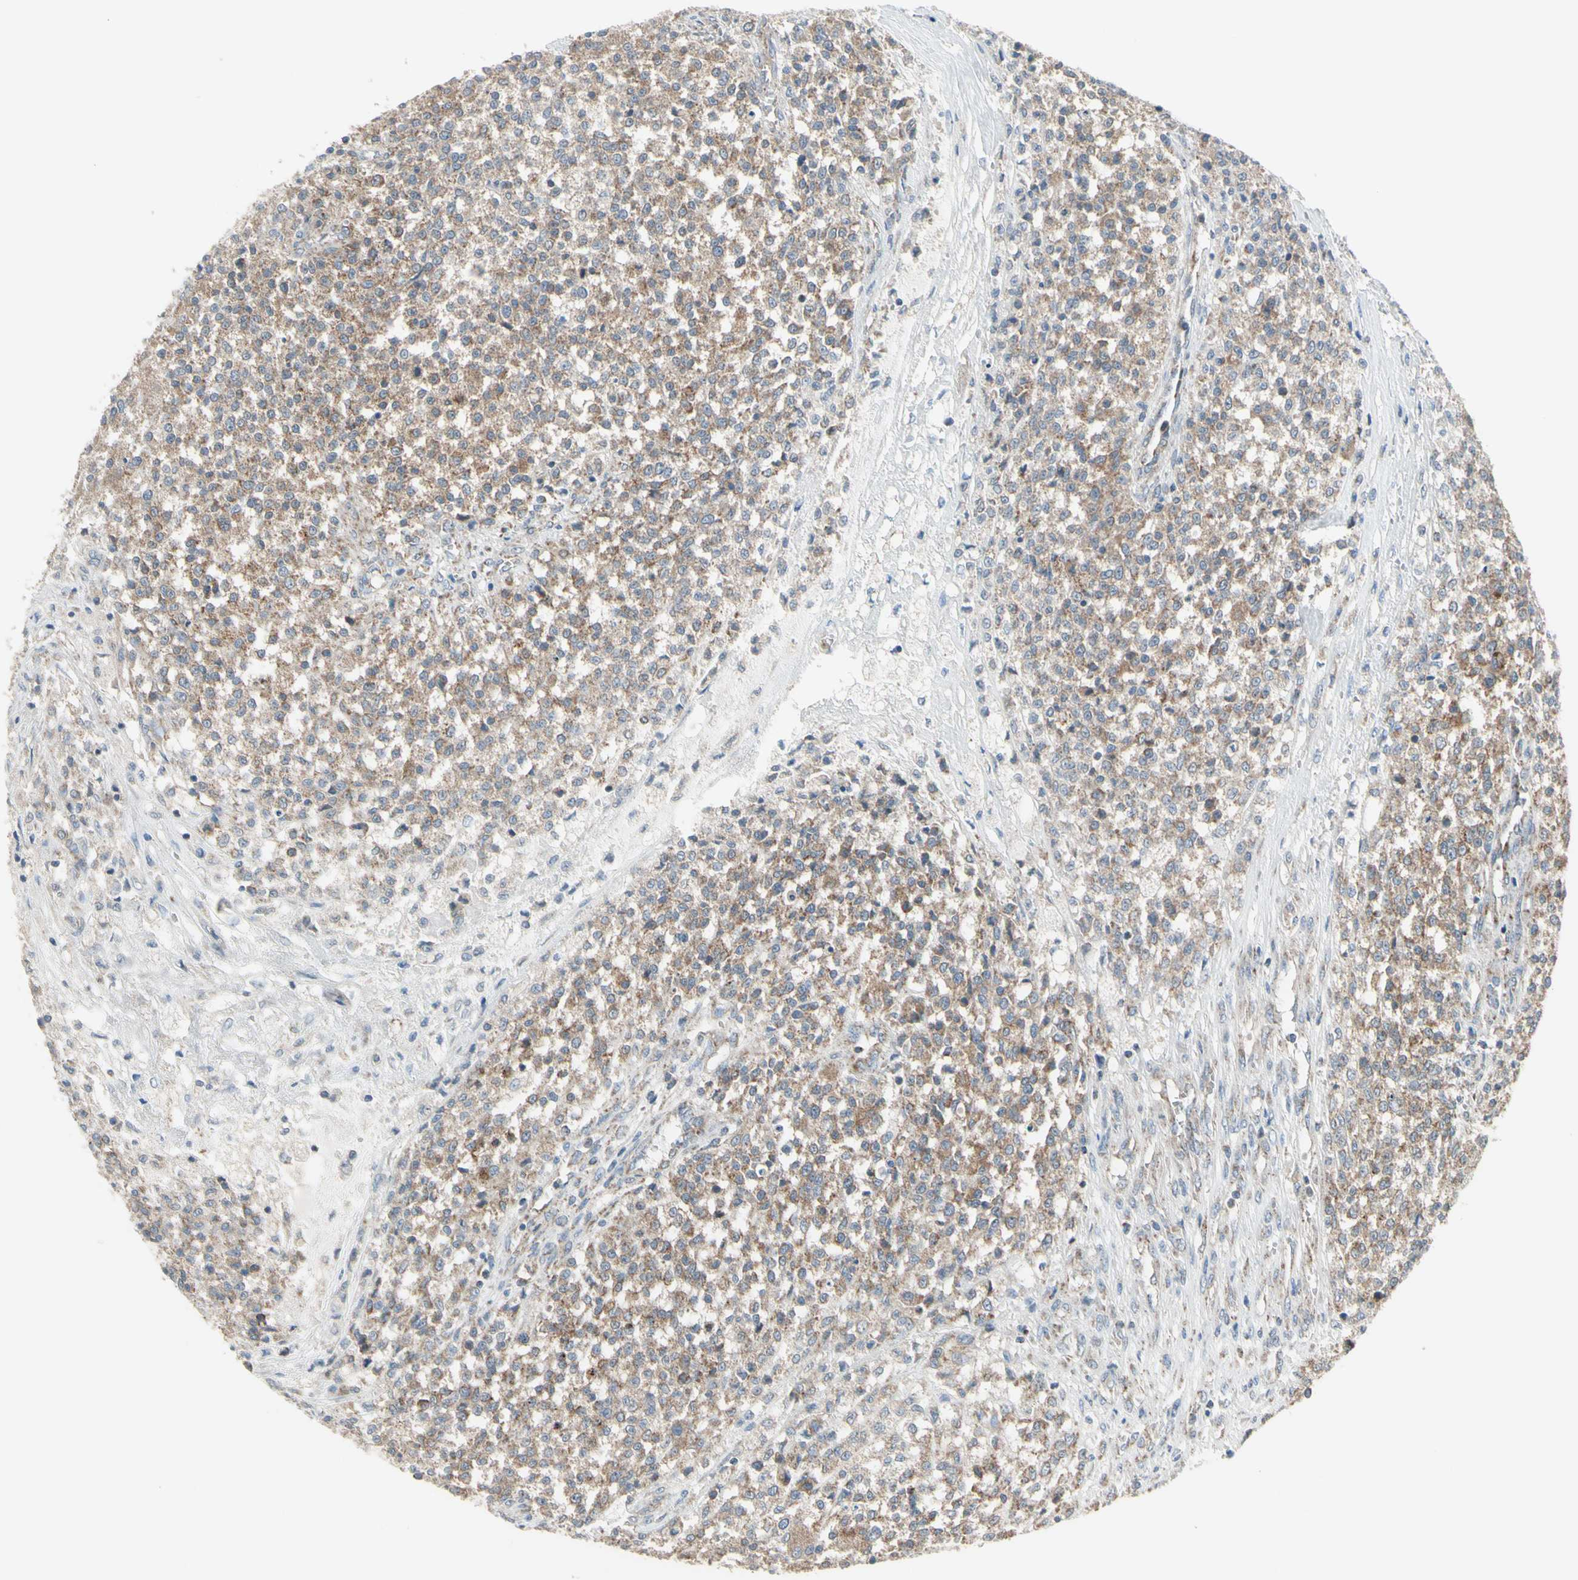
{"staining": {"intensity": "weak", "quantity": ">75%", "location": "cytoplasmic/membranous"}, "tissue": "testis cancer", "cell_type": "Tumor cells", "image_type": "cancer", "snomed": [{"axis": "morphology", "description": "Seminoma, NOS"}, {"axis": "topography", "description": "Testis"}], "caption": "The image displays immunohistochemical staining of testis cancer. There is weak cytoplasmic/membranous positivity is seen in about >75% of tumor cells.", "gene": "FAM171B", "patient": {"sex": "male", "age": 59}}